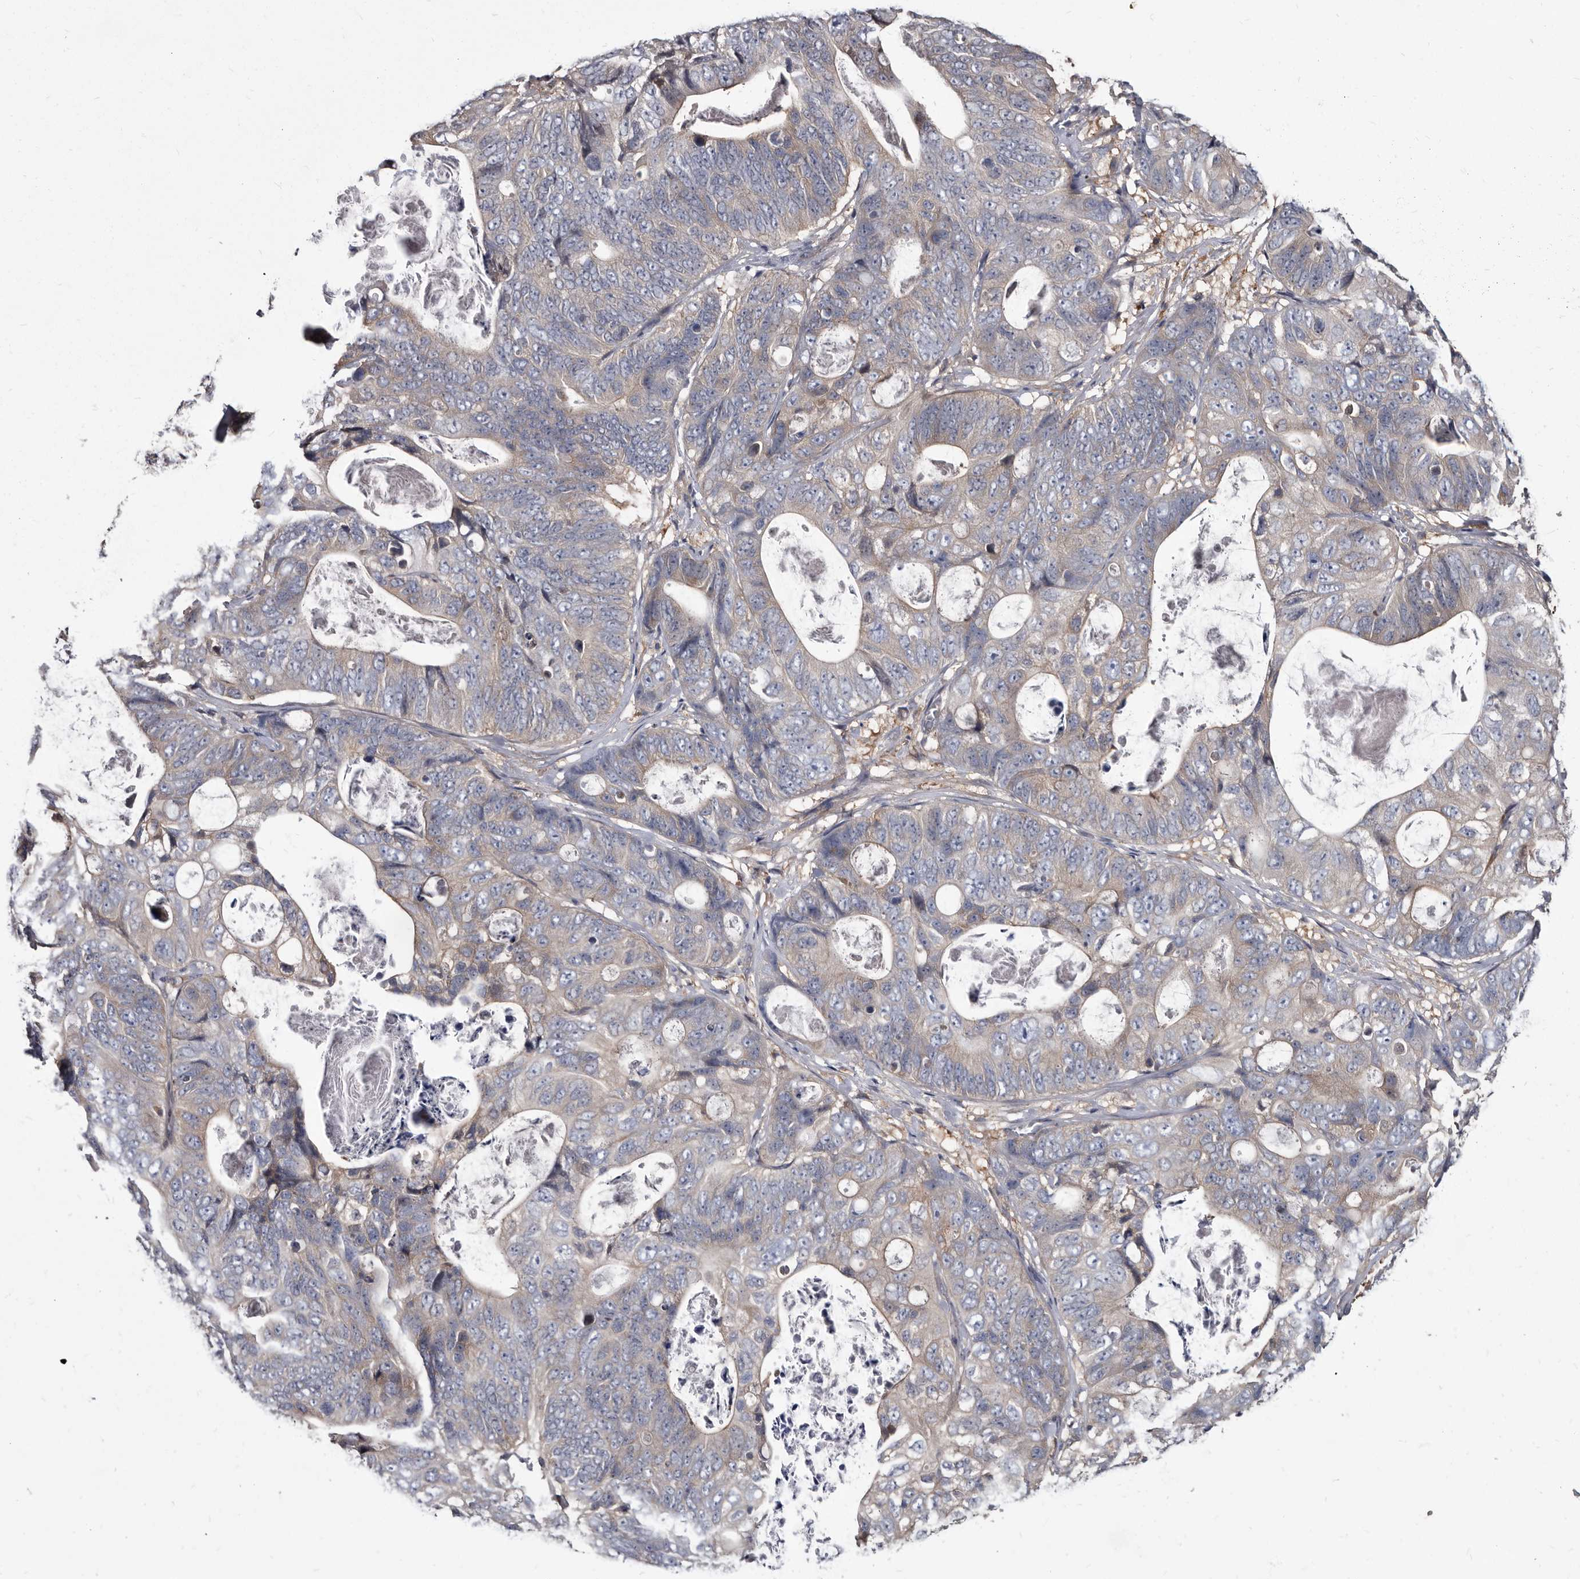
{"staining": {"intensity": "weak", "quantity": "<25%", "location": "cytoplasmic/membranous"}, "tissue": "stomach cancer", "cell_type": "Tumor cells", "image_type": "cancer", "snomed": [{"axis": "morphology", "description": "Normal tissue, NOS"}, {"axis": "morphology", "description": "Adenocarcinoma, NOS"}, {"axis": "topography", "description": "Stomach"}], "caption": "This is an immunohistochemistry (IHC) histopathology image of stomach cancer. There is no positivity in tumor cells.", "gene": "ABCF2", "patient": {"sex": "female", "age": 89}}